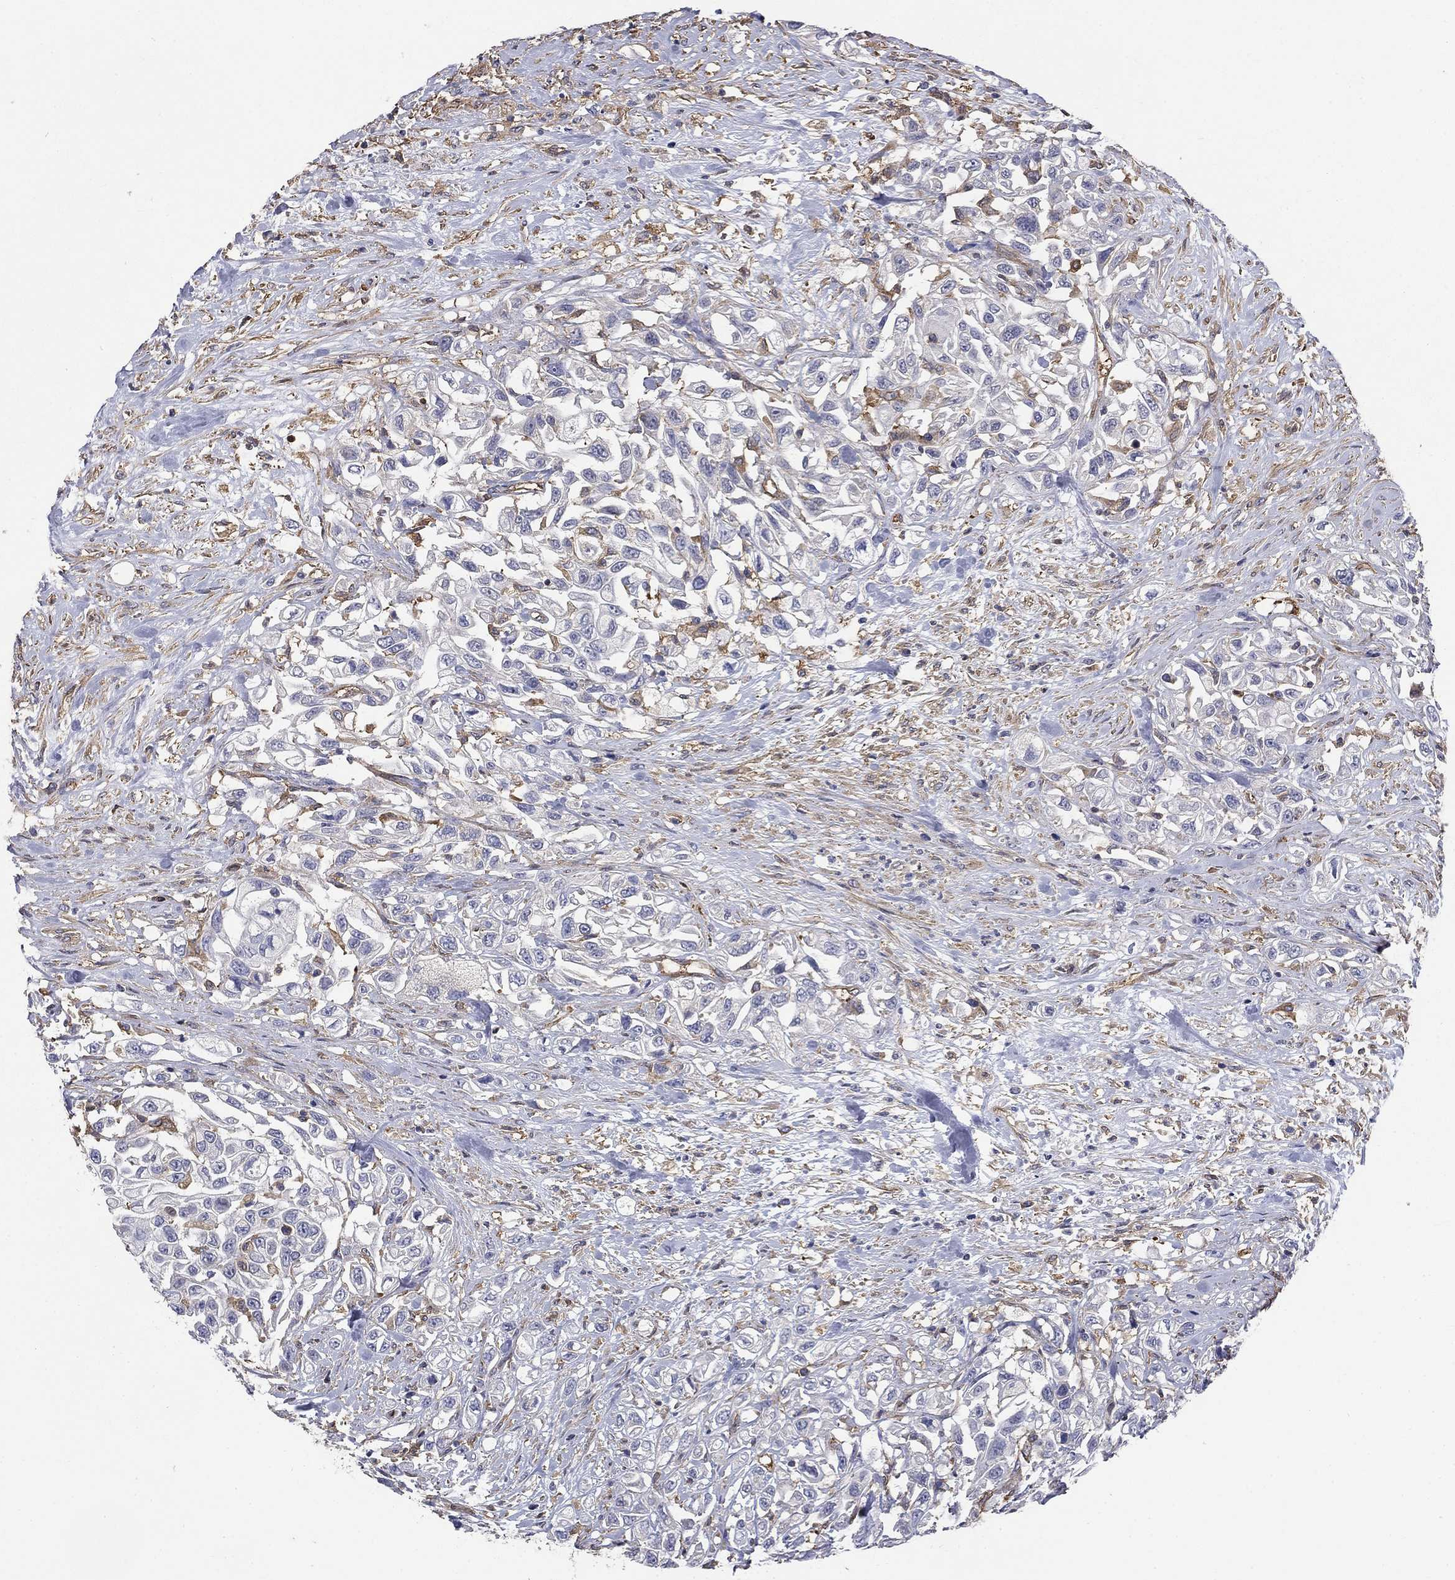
{"staining": {"intensity": "negative", "quantity": "none", "location": "none"}, "tissue": "urothelial cancer", "cell_type": "Tumor cells", "image_type": "cancer", "snomed": [{"axis": "morphology", "description": "Urothelial carcinoma, High grade"}, {"axis": "topography", "description": "Urinary bladder"}], "caption": "Immunohistochemistry photomicrograph of human high-grade urothelial carcinoma stained for a protein (brown), which displays no staining in tumor cells. The staining was performed using DAB to visualize the protein expression in brown, while the nuclei were stained in blue with hematoxylin (Magnification: 20x).", "gene": "DPYSL2", "patient": {"sex": "female", "age": 56}}